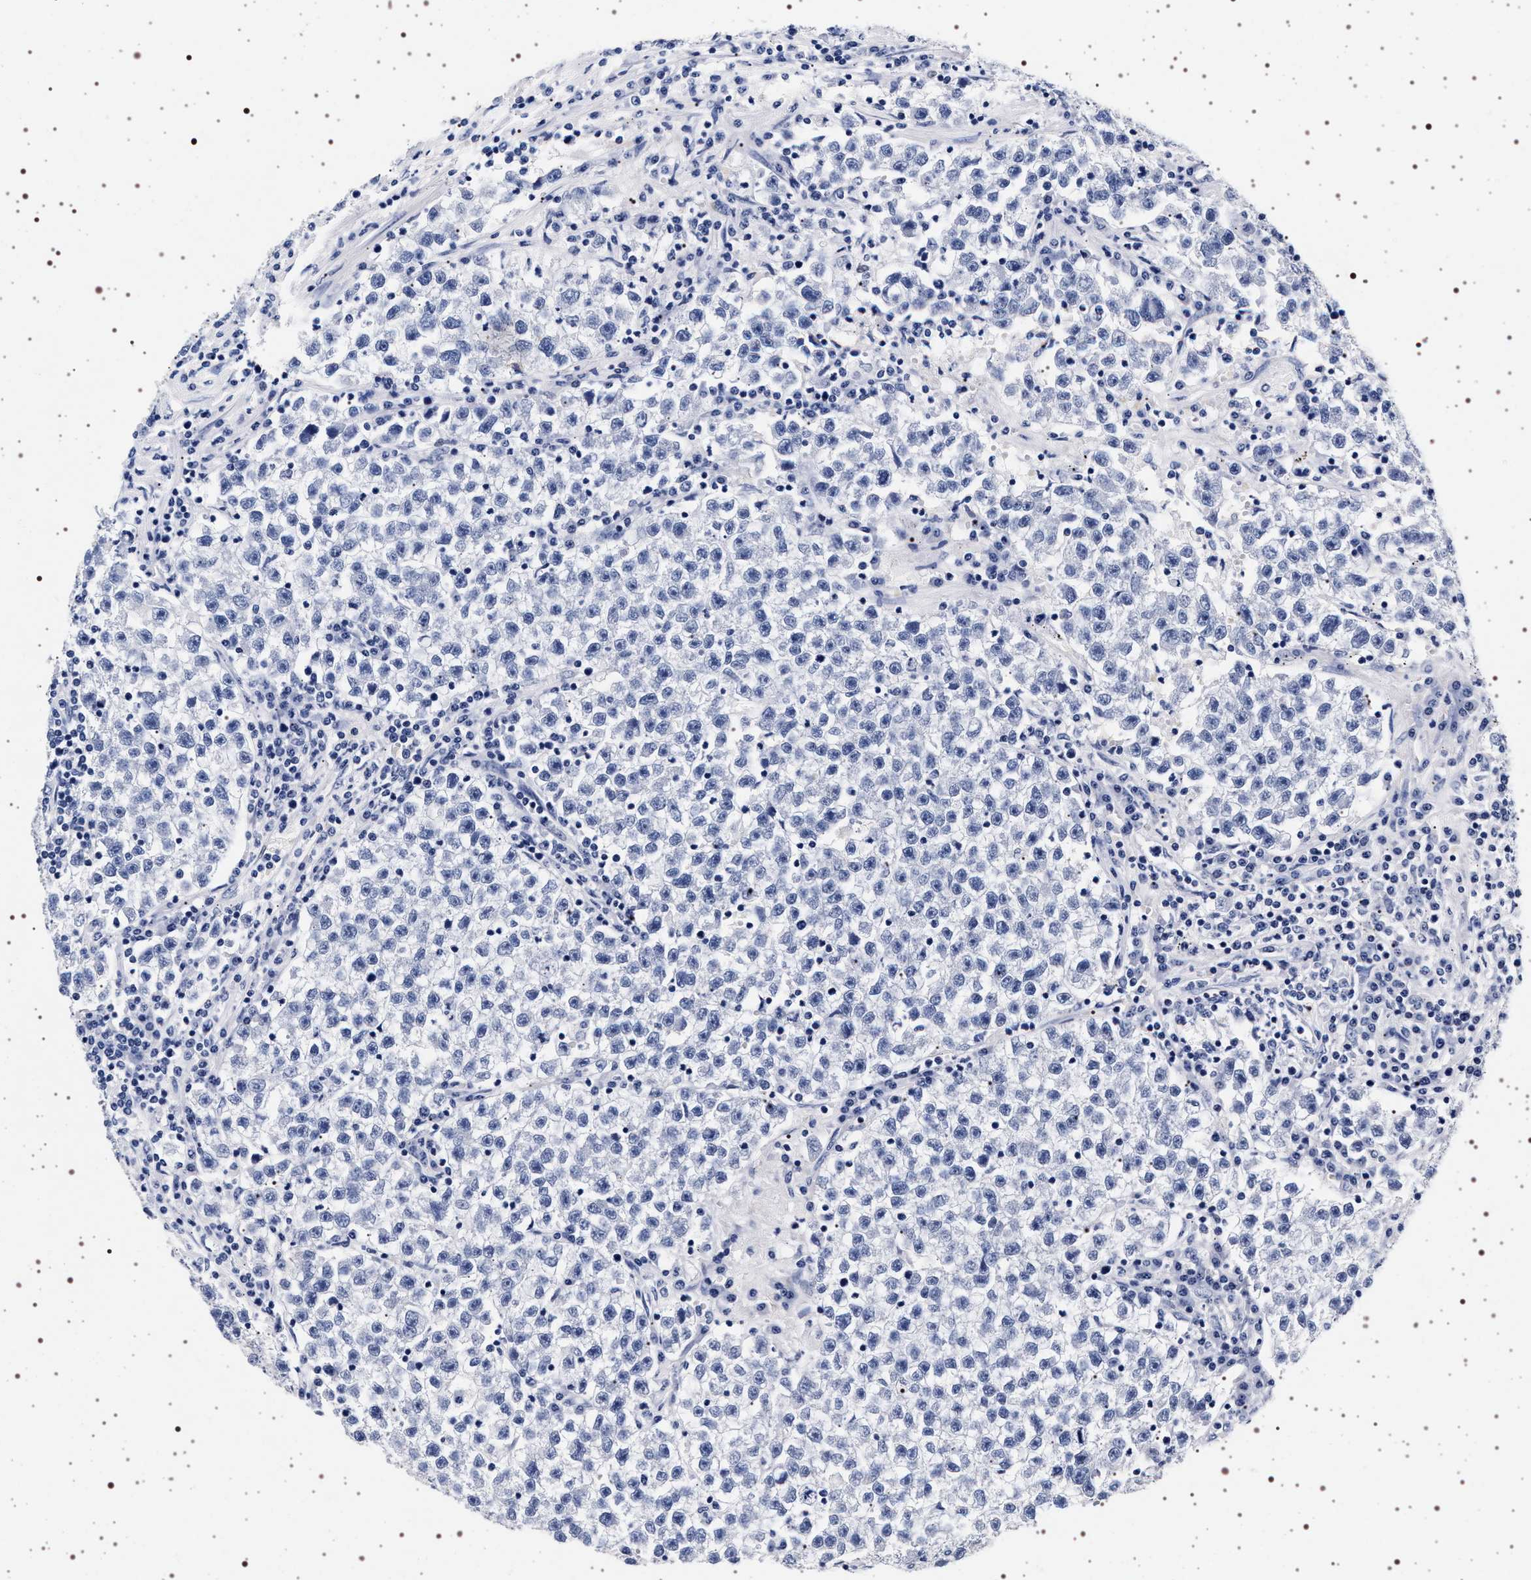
{"staining": {"intensity": "negative", "quantity": "none", "location": "none"}, "tissue": "testis cancer", "cell_type": "Tumor cells", "image_type": "cancer", "snomed": [{"axis": "morphology", "description": "Seminoma, NOS"}, {"axis": "topography", "description": "Testis"}], "caption": "Human testis cancer stained for a protein using immunohistochemistry (IHC) displays no expression in tumor cells.", "gene": "SYN1", "patient": {"sex": "male", "age": 22}}